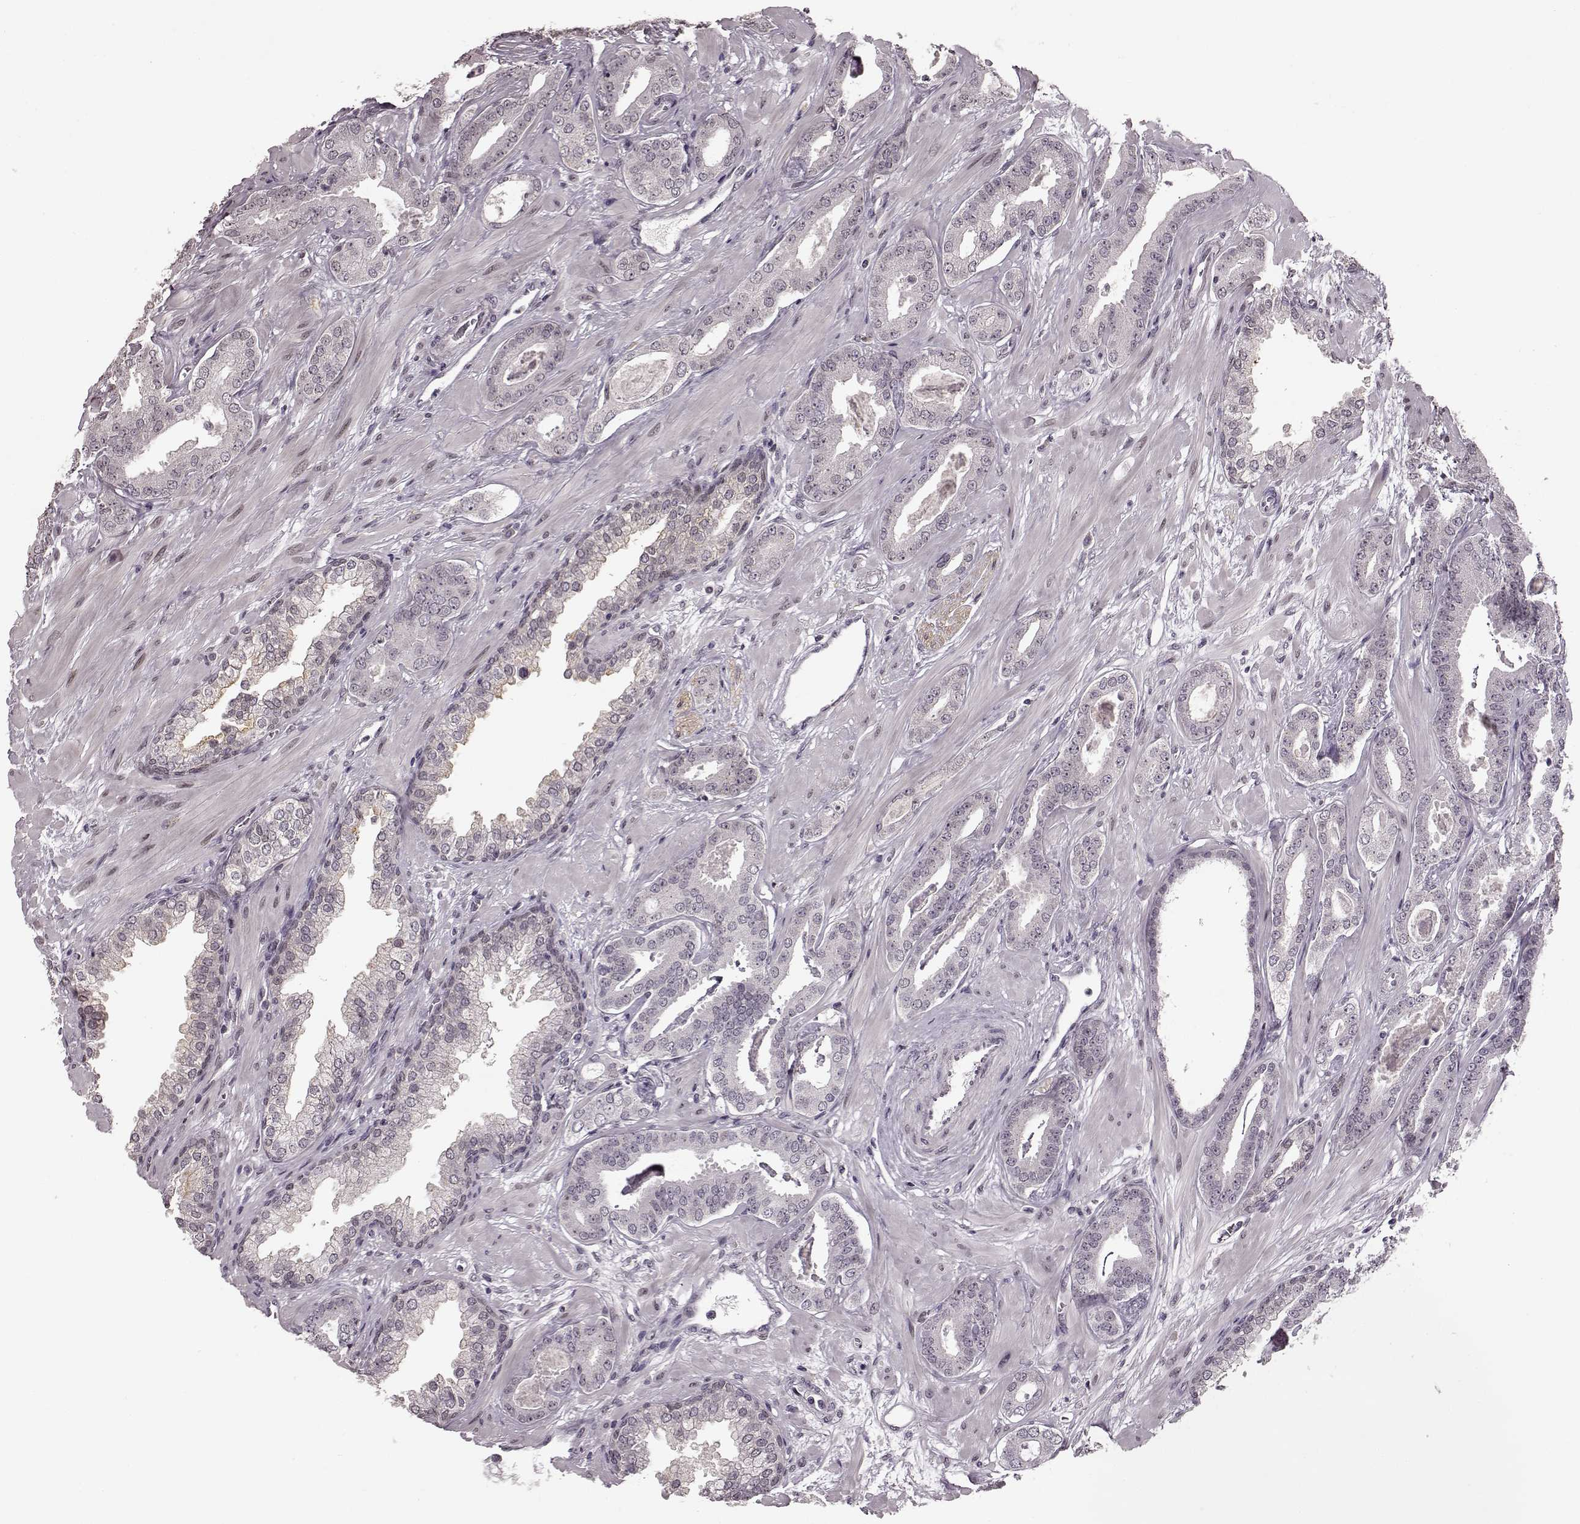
{"staining": {"intensity": "negative", "quantity": "none", "location": "none"}, "tissue": "prostate cancer", "cell_type": "Tumor cells", "image_type": "cancer", "snomed": [{"axis": "morphology", "description": "Adenocarcinoma, Low grade"}, {"axis": "topography", "description": "Prostate"}], "caption": "High power microscopy histopathology image of an immunohistochemistry (IHC) histopathology image of prostate cancer, revealing no significant staining in tumor cells.", "gene": "STX1B", "patient": {"sex": "male", "age": 61}}